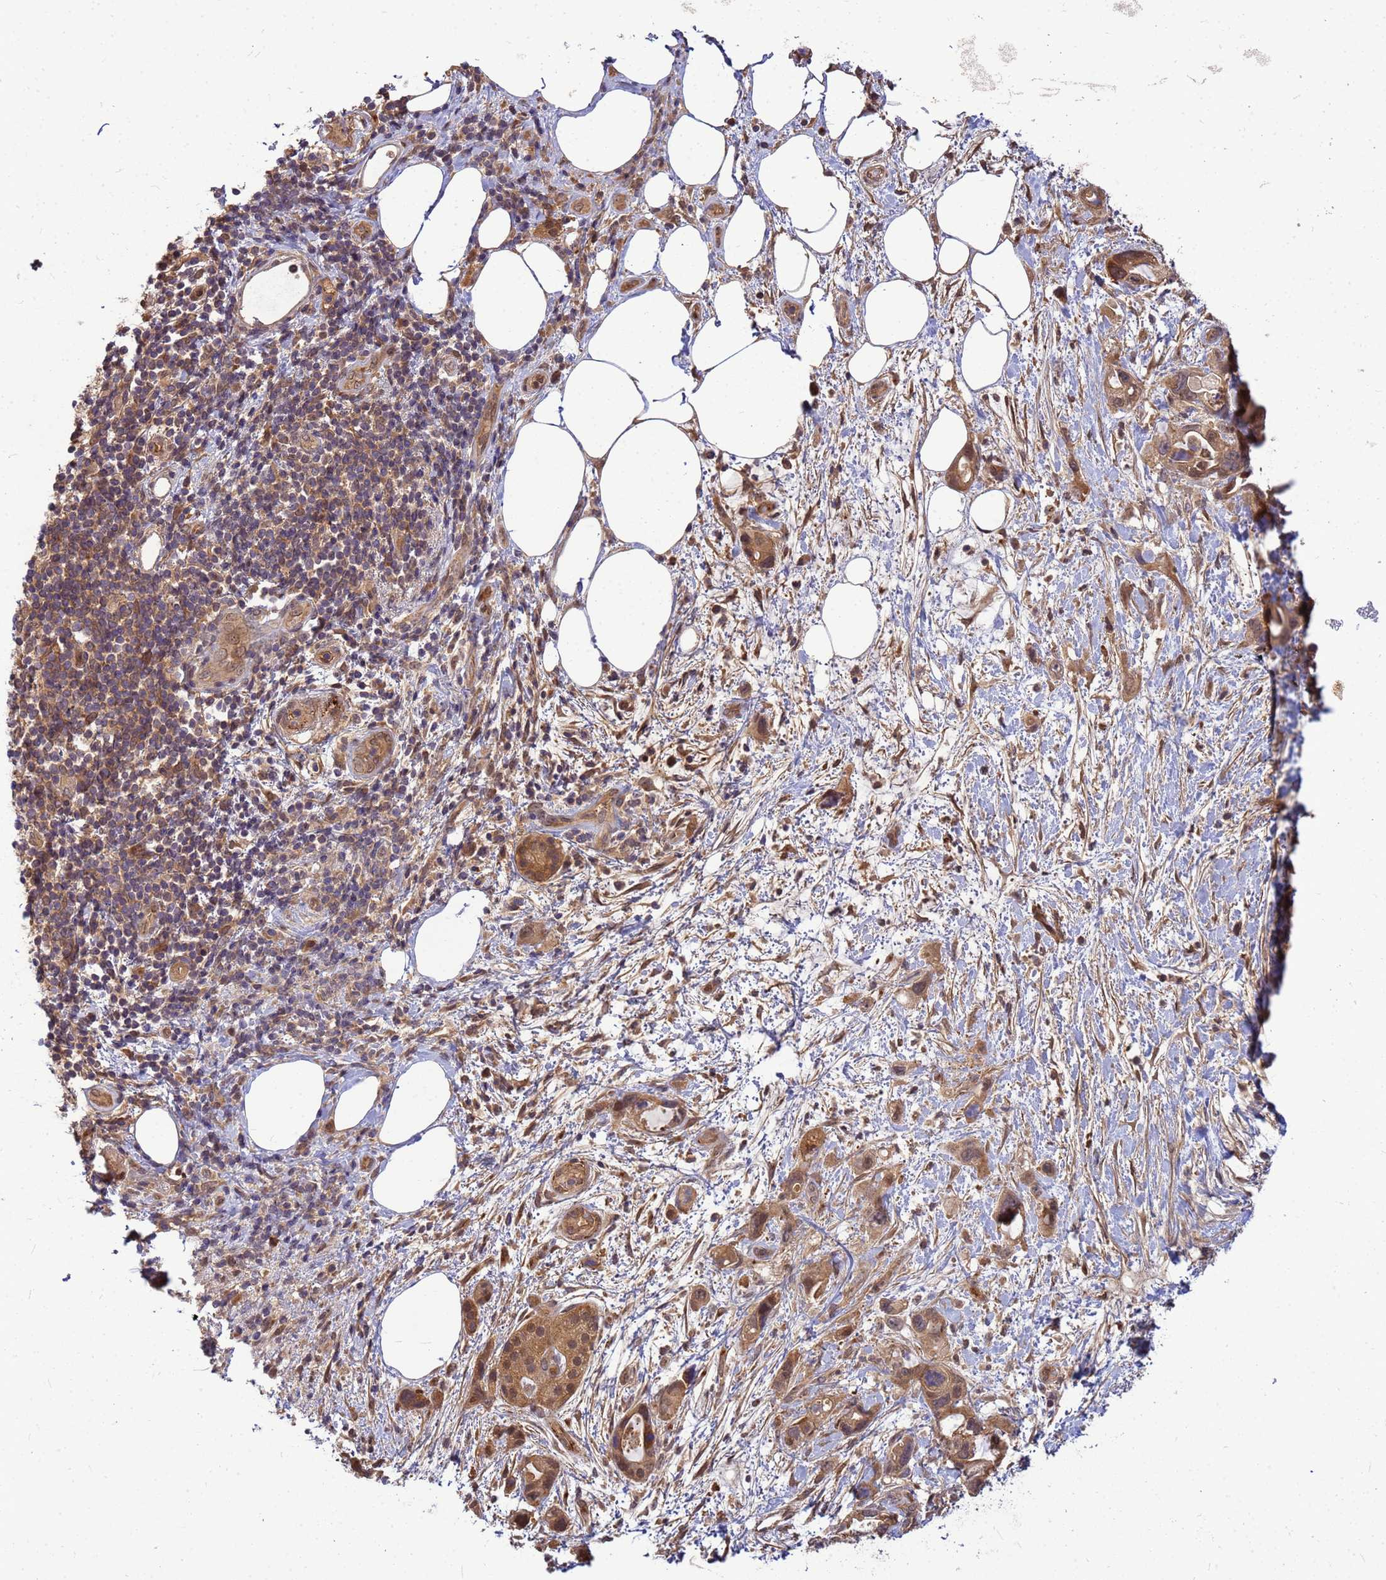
{"staining": {"intensity": "moderate", "quantity": ">75%", "location": "cytoplasmic/membranous"}, "tissue": "pancreatic cancer", "cell_type": "Tumor cells", "image_type": "cancer", "snomed": [{"axis": "morphology", "description": "Adenocarcinoma, NOS"}, {"axis": "topography", "description": "Pancreas"}], "caption": "The micrograph displays immunohistochemical staining of pancreatic adenocarcinoma. There is moderate cytoplasmic/membranous positivity is appreciated in about >75% of tumor cells. The protein is stained brown, and the nuclei are stained in blue (DAB (3,3'-diaminobenzidine) IHC with brightfield microscopy, high magnification).", "gene": "DUS4L", "patient": {"sex": "female", "age": 61}}